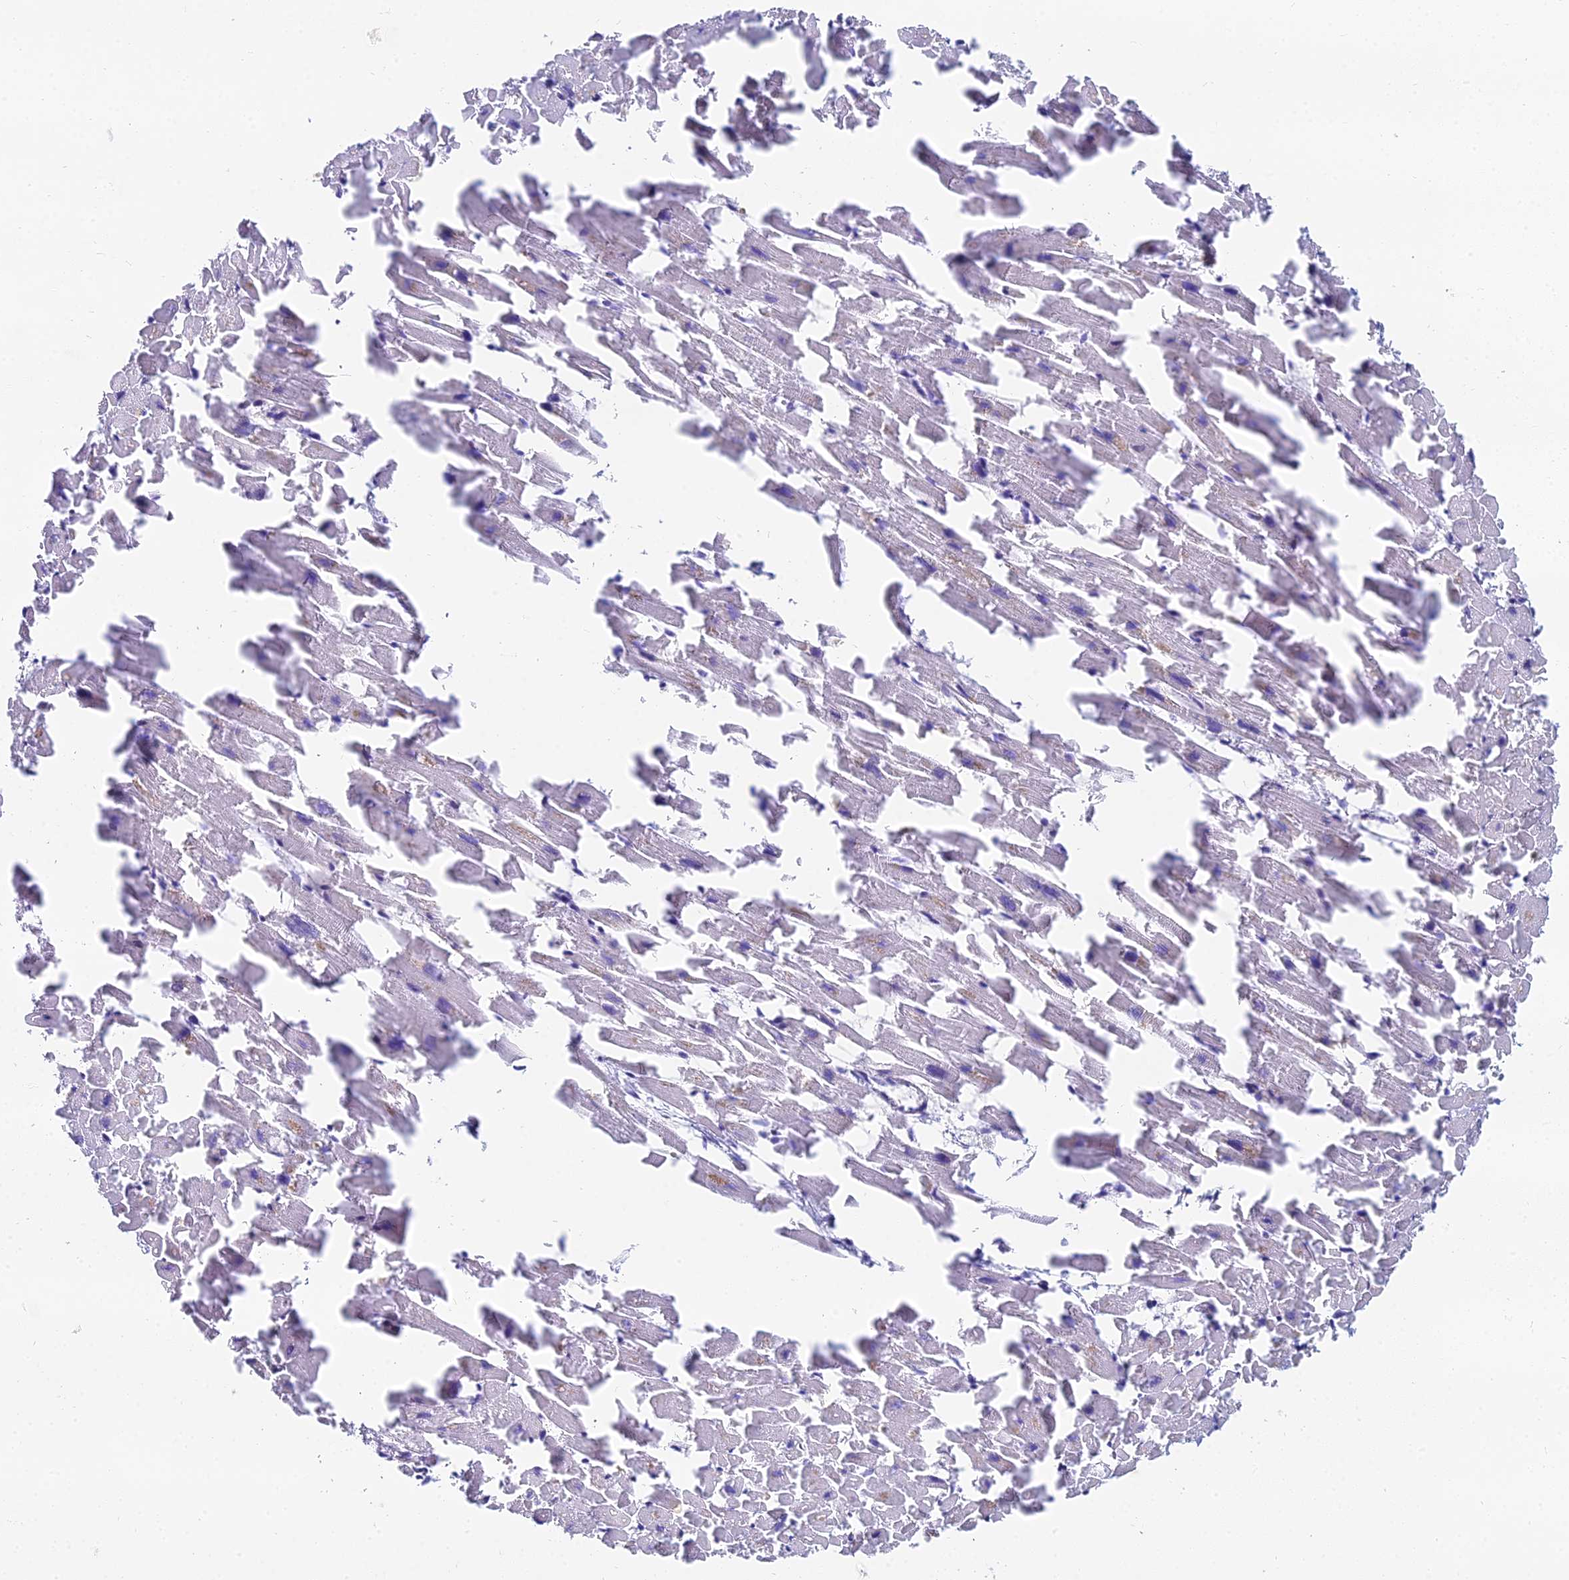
{"staining": {"intensity": "negative", "quantity": "none", "location": "none"}, "tissue": "heart muscle", "cell_type": "Cardiomyocytes", "image_type": "normal", "snomed": [{"axis": "morphology", "description": "Normal tissue, NOS"}, {"axis": "topography", "description": "Heart"}], "caption": "High magnification brightfield microscopy of normal heart muscle stained with DAB (3,3'-diaminobenzidine) (brown) and counterstained with hematoxylin (blue): cardiomyocytes show no significant staining.", "gene": "HSPA1L", "patient": {"sex": "female", "age": 64}}